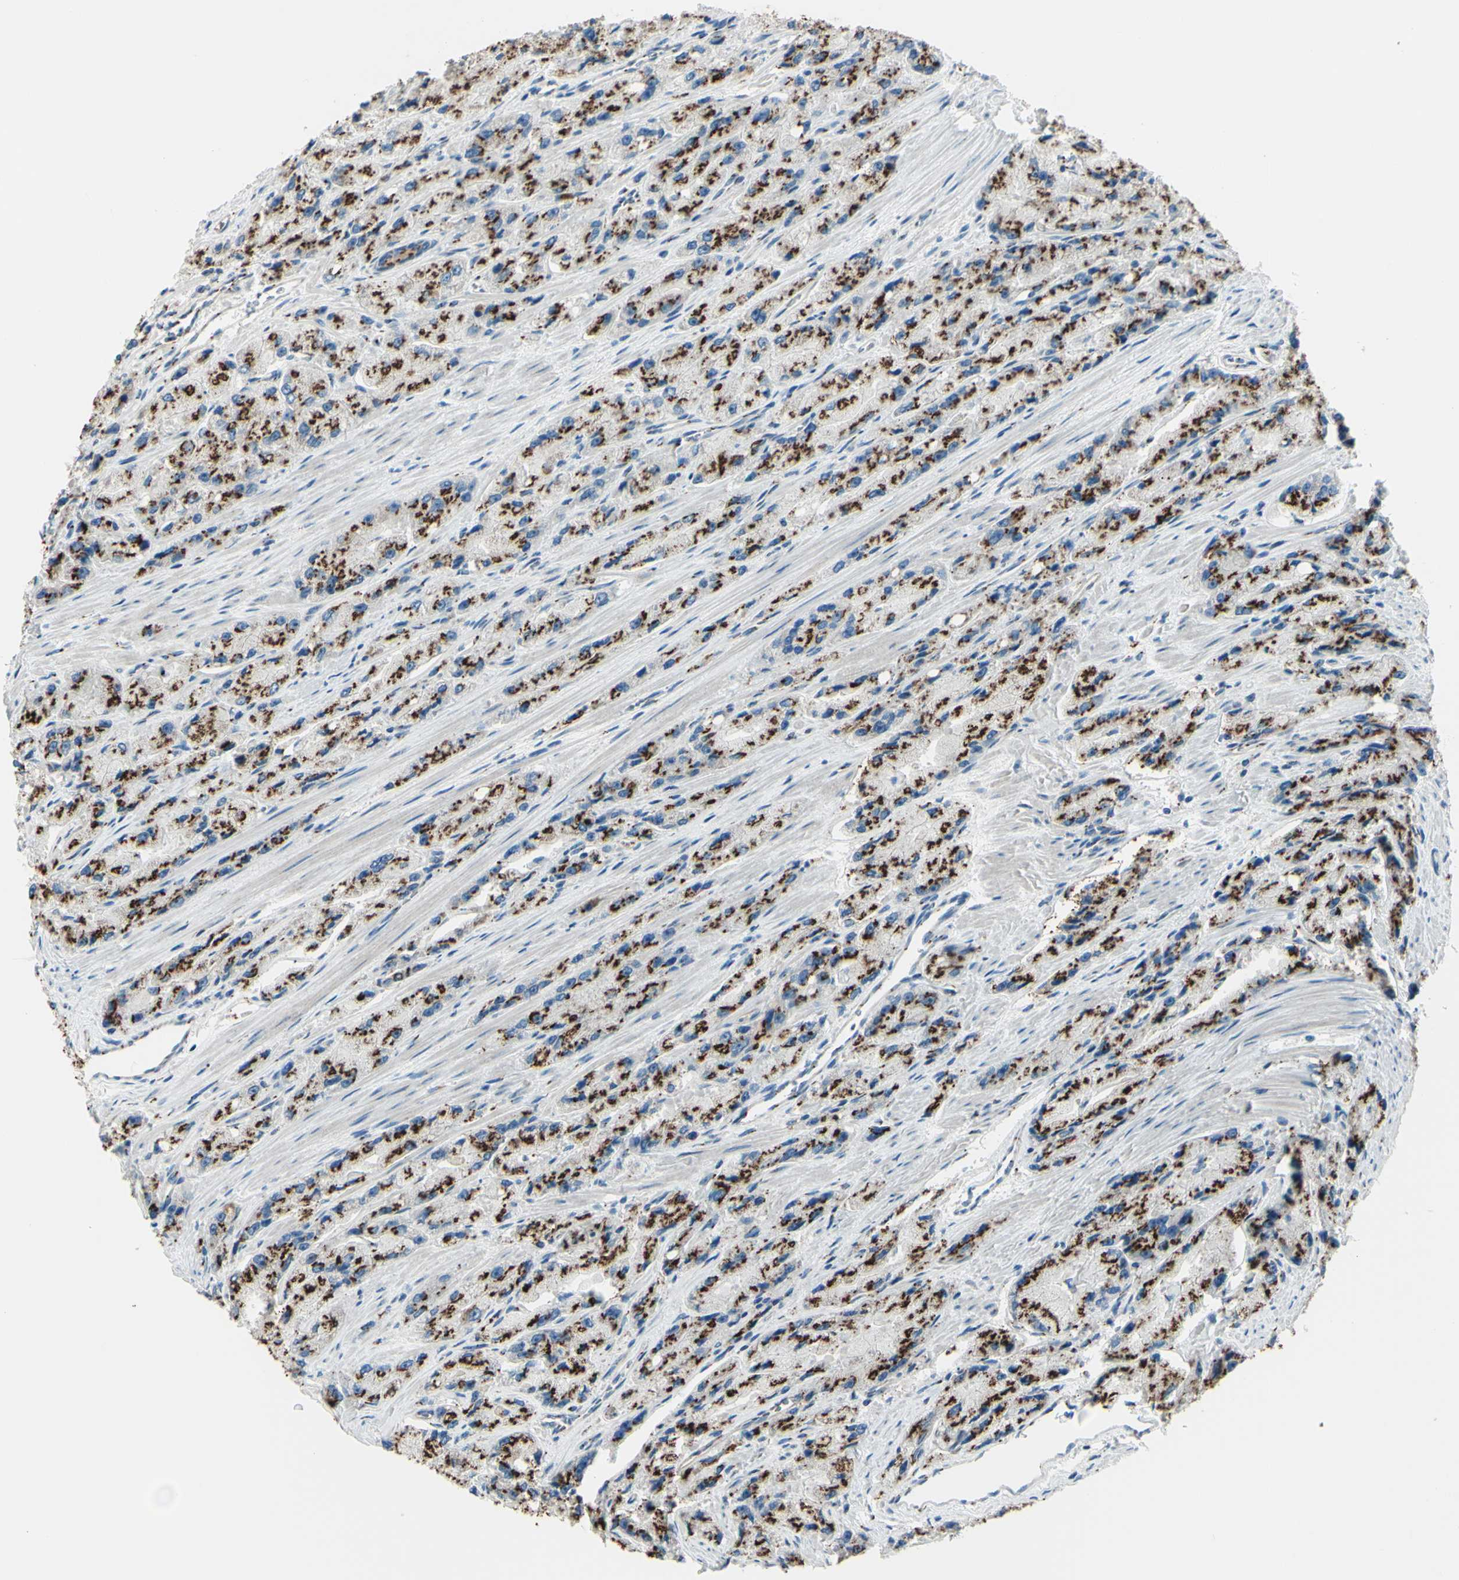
{"staining": {"intensity": "strong", "quantity": ">75%", "location": "cytoplasmic/membranous"}, "tissue": "prostate cancer", "cell_type": "Tumor cells", "image_type": "cancer", "snomed": [{"axis": "morphology", "description": "Adenocarcinoma, High grade"}, {"axis": "topography", "description": "Prostate"}], "caption": "Prostate adenocarcinoma (high-grade) stained with IHC reveals strong cytoplasmic/membranous positivity in about >75% of tumor cells.", "gene": "B4GALT1", "patient": {"sex": "male", "age": 58}}